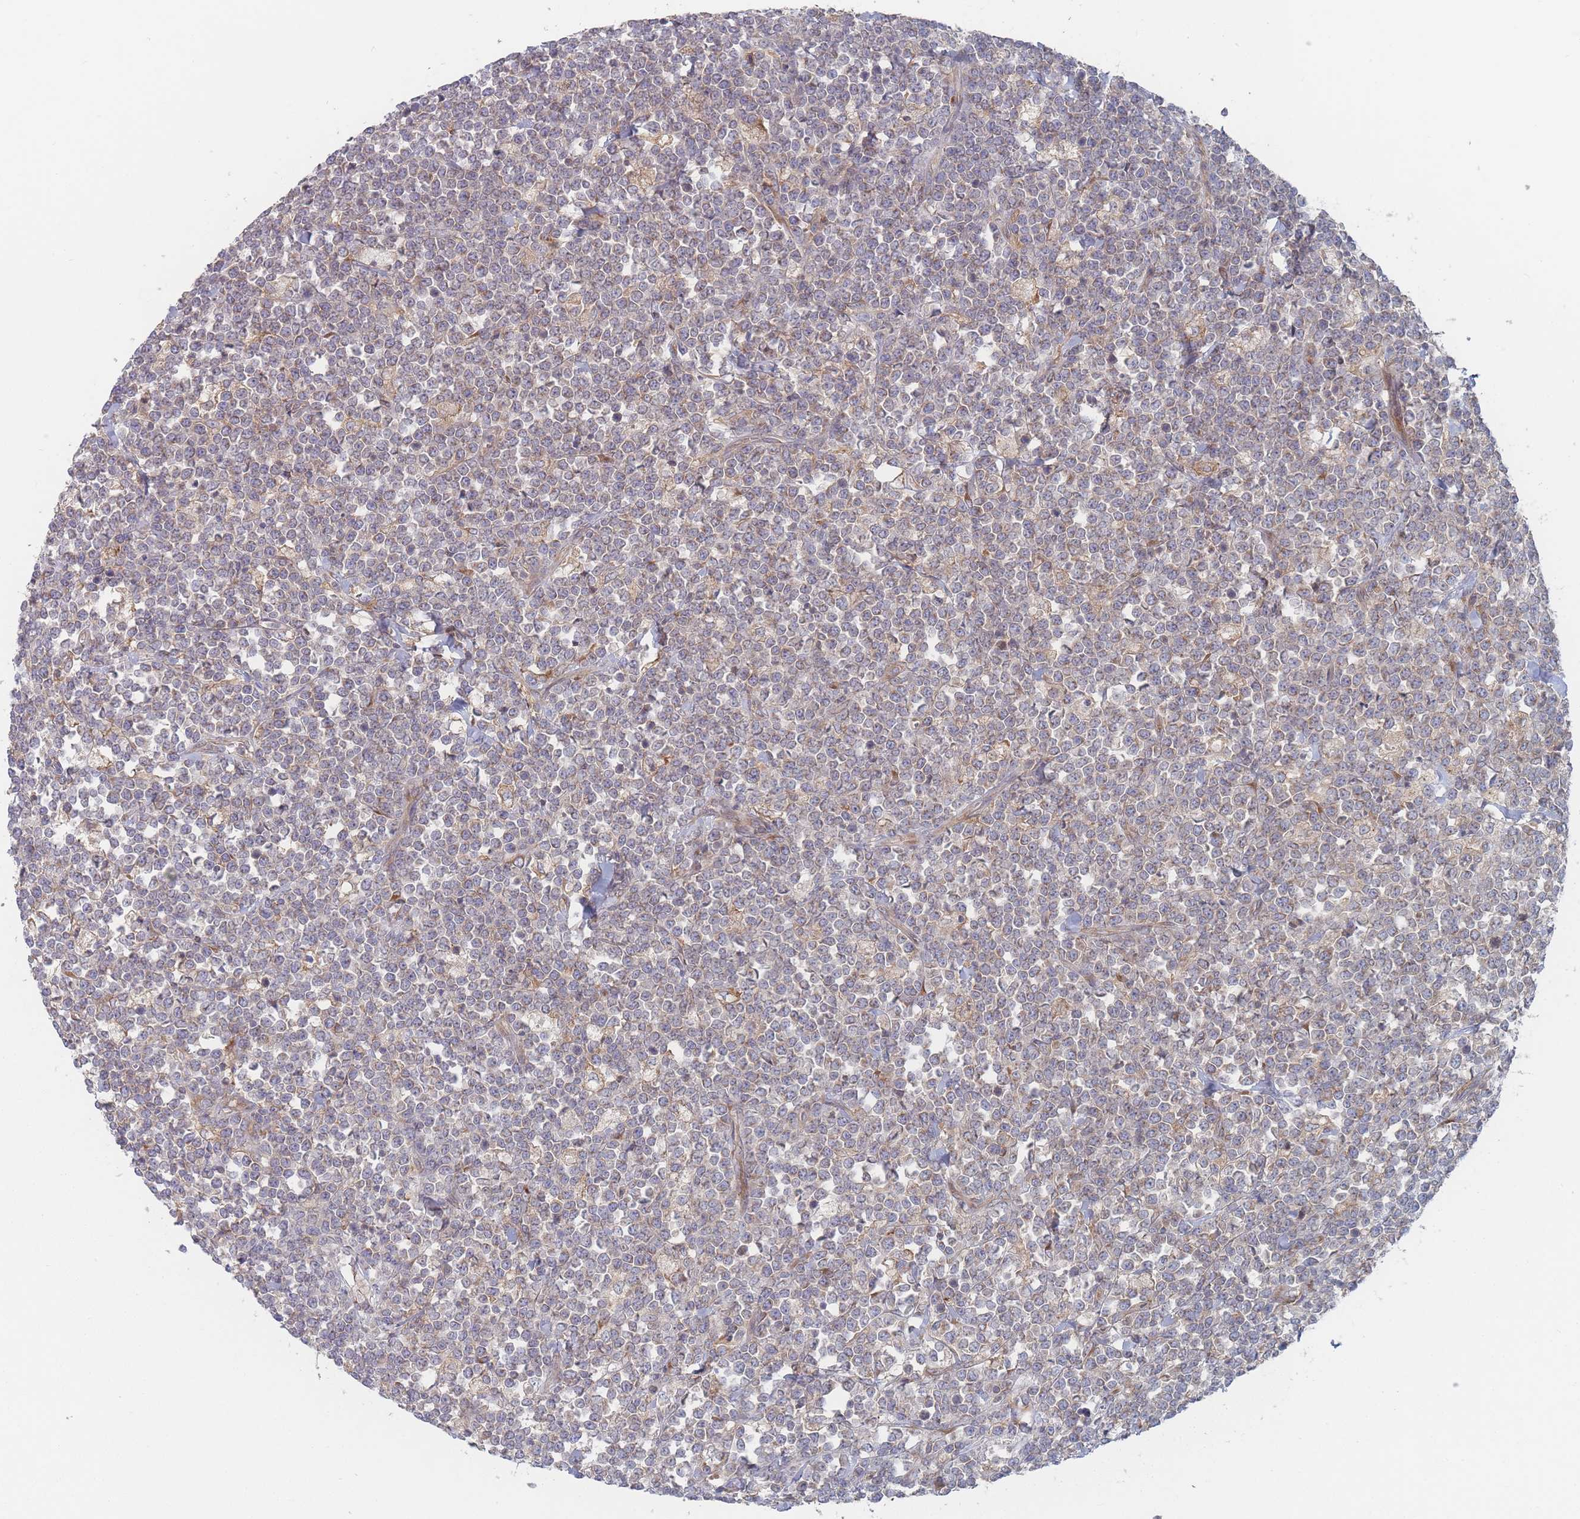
{"staining": {"intensity": "negative", "quantity": "none", "location": "none"}, "tissue": "lymphoma", "cell_type": "Tumor cells", "image_type": "cancer", "snomed": [{"axis": "morphology", "description": "Malignant lymphoma, non-Hodgkin's type, High grade"}, {"axis": "topography", "description": "Small intestine"}], "caption": "Immunohistochemistry (IHC) of malignant lymphoma, non-Hodgkin's type (high-grade) demonstrates no positivity in tumor cells.", "gene": "KDSR", "patient": {"sex": "male", "age": 8}}